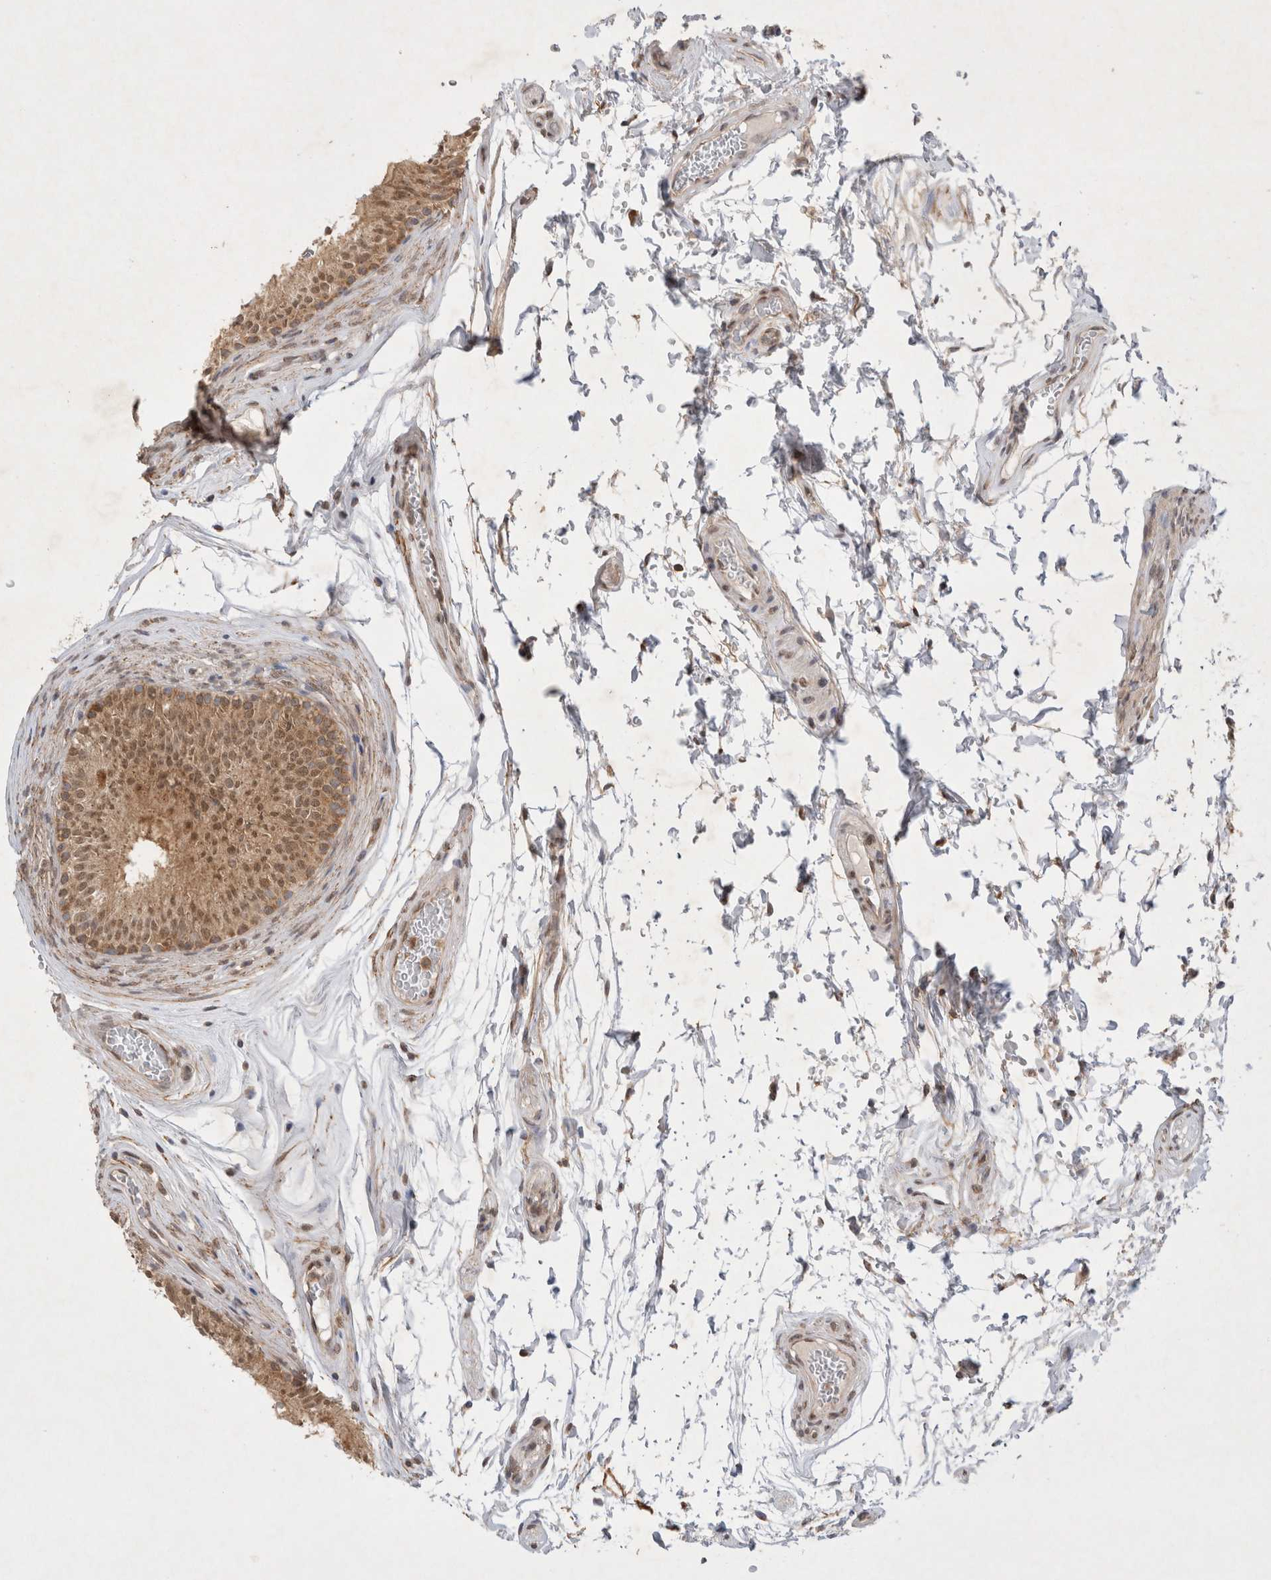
{"staining": {"intensity": "weak", "quantity": "25%-75%", "location": "nuclear"}, "tissue": "epididymis", "cell_type": "Glandular cells", "image_type": "normal", "snomed": [{"axis": "morphology", "description": "Normal tissue, NOS"}, {"axis": "topography", "description": "Epididymis"}], "caption": "IHC histopathology image of unremarkable epididymis: human epididymis stained using IHC exhibits low levels of weak protein expression localized specifically in the nuclear of glandular cells, appearing as a nuclear brown color.", "gene": "WIPF2", "patient": {"sex": "male", "age": 36}}